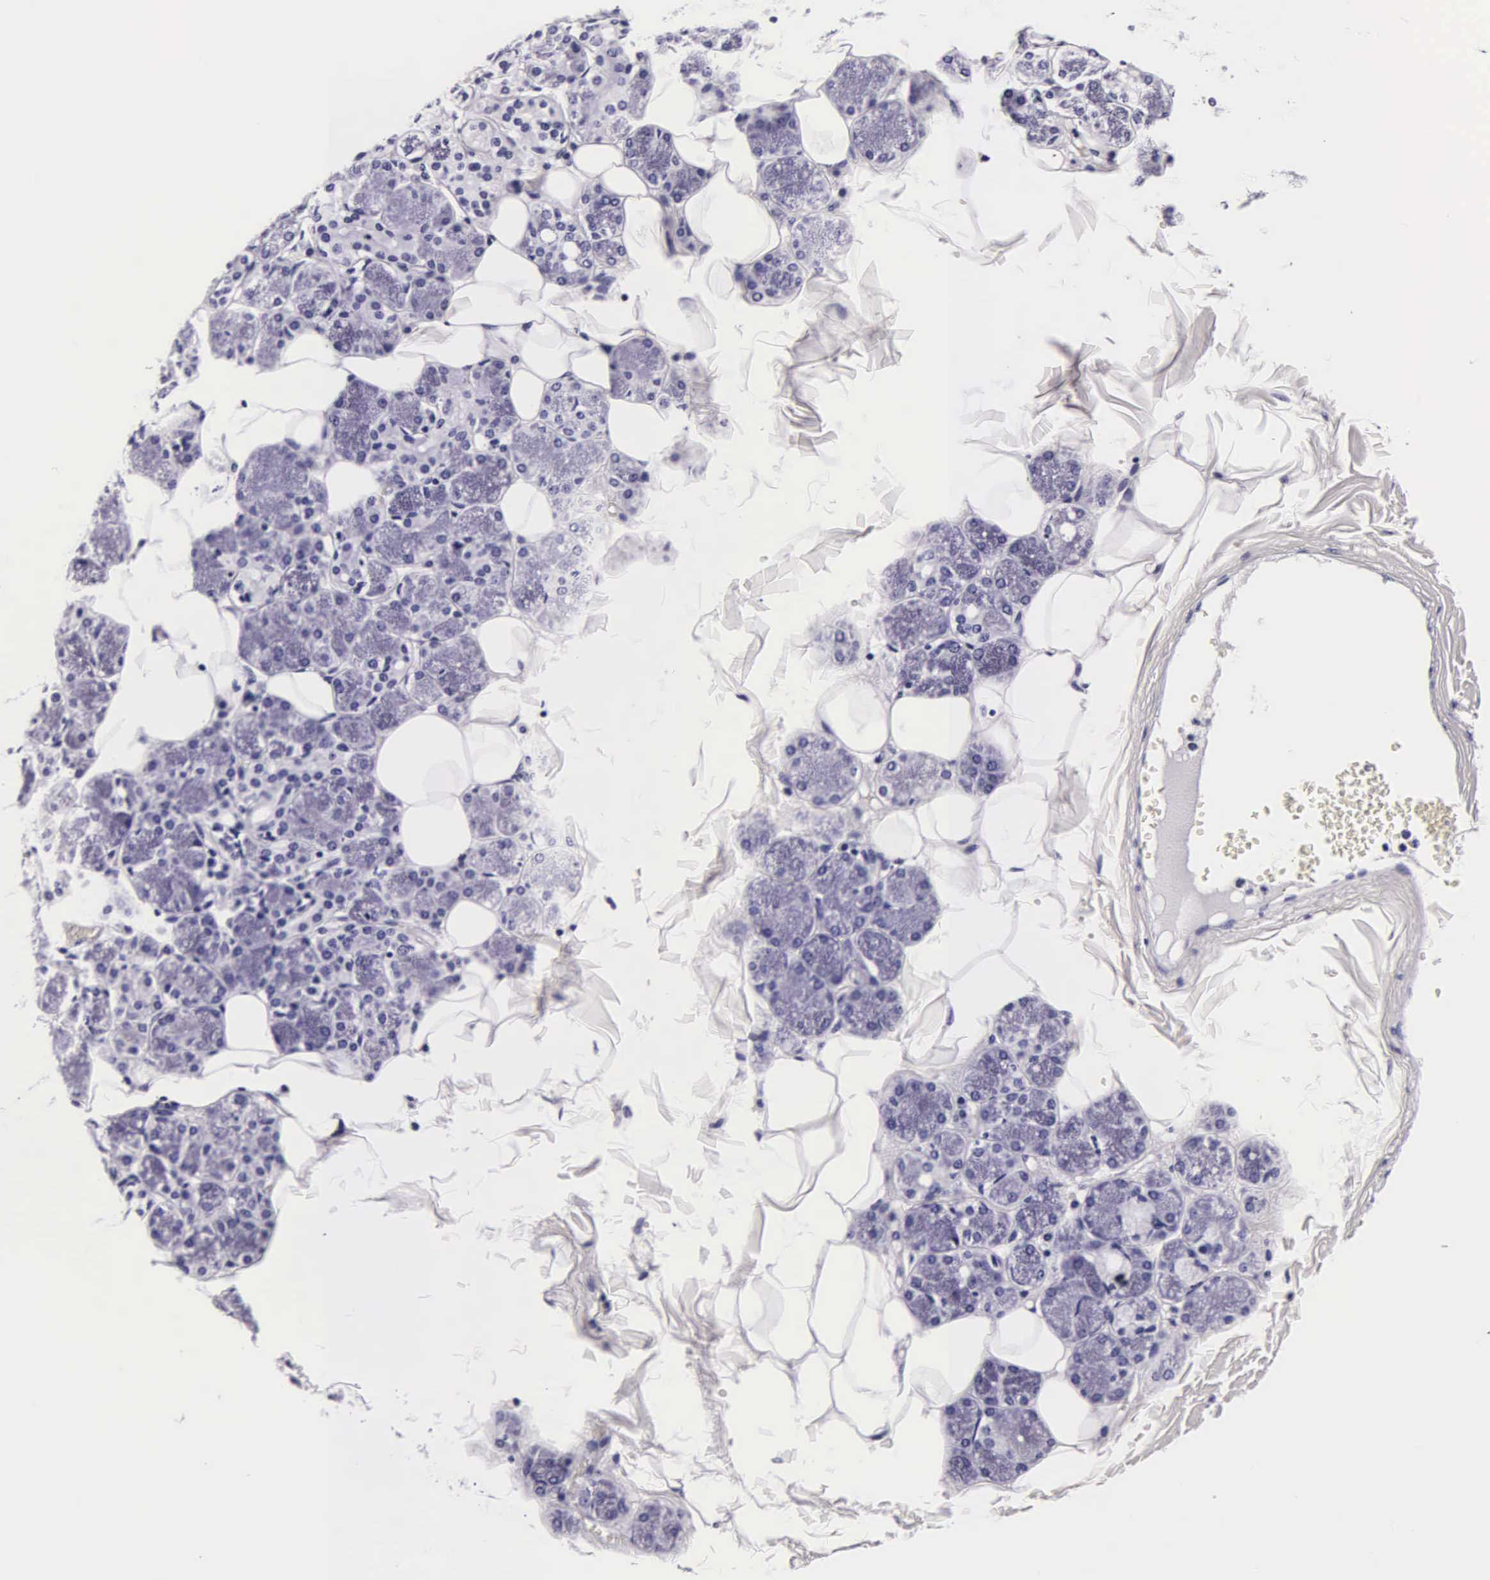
{"staining": {"intensity": "negative", "quantity": "none", "location": "none"}, "tissue": "salivary gland", "cell_type": "Glandular cells", "image_type": "normal", "snomed": [{"axis": "morphology", "description": "Normal tissue, NOS"}, {"axis": "topography", "description": "Salivary gland"}], "caption": "A high-resolution image shows immunohistochemistry (IHC) staining of benign salivary gland, which exhibits no significant staining in glandular cells.", "gene": "DGCR2", "patient": {"sex": "male", "age": 54}}